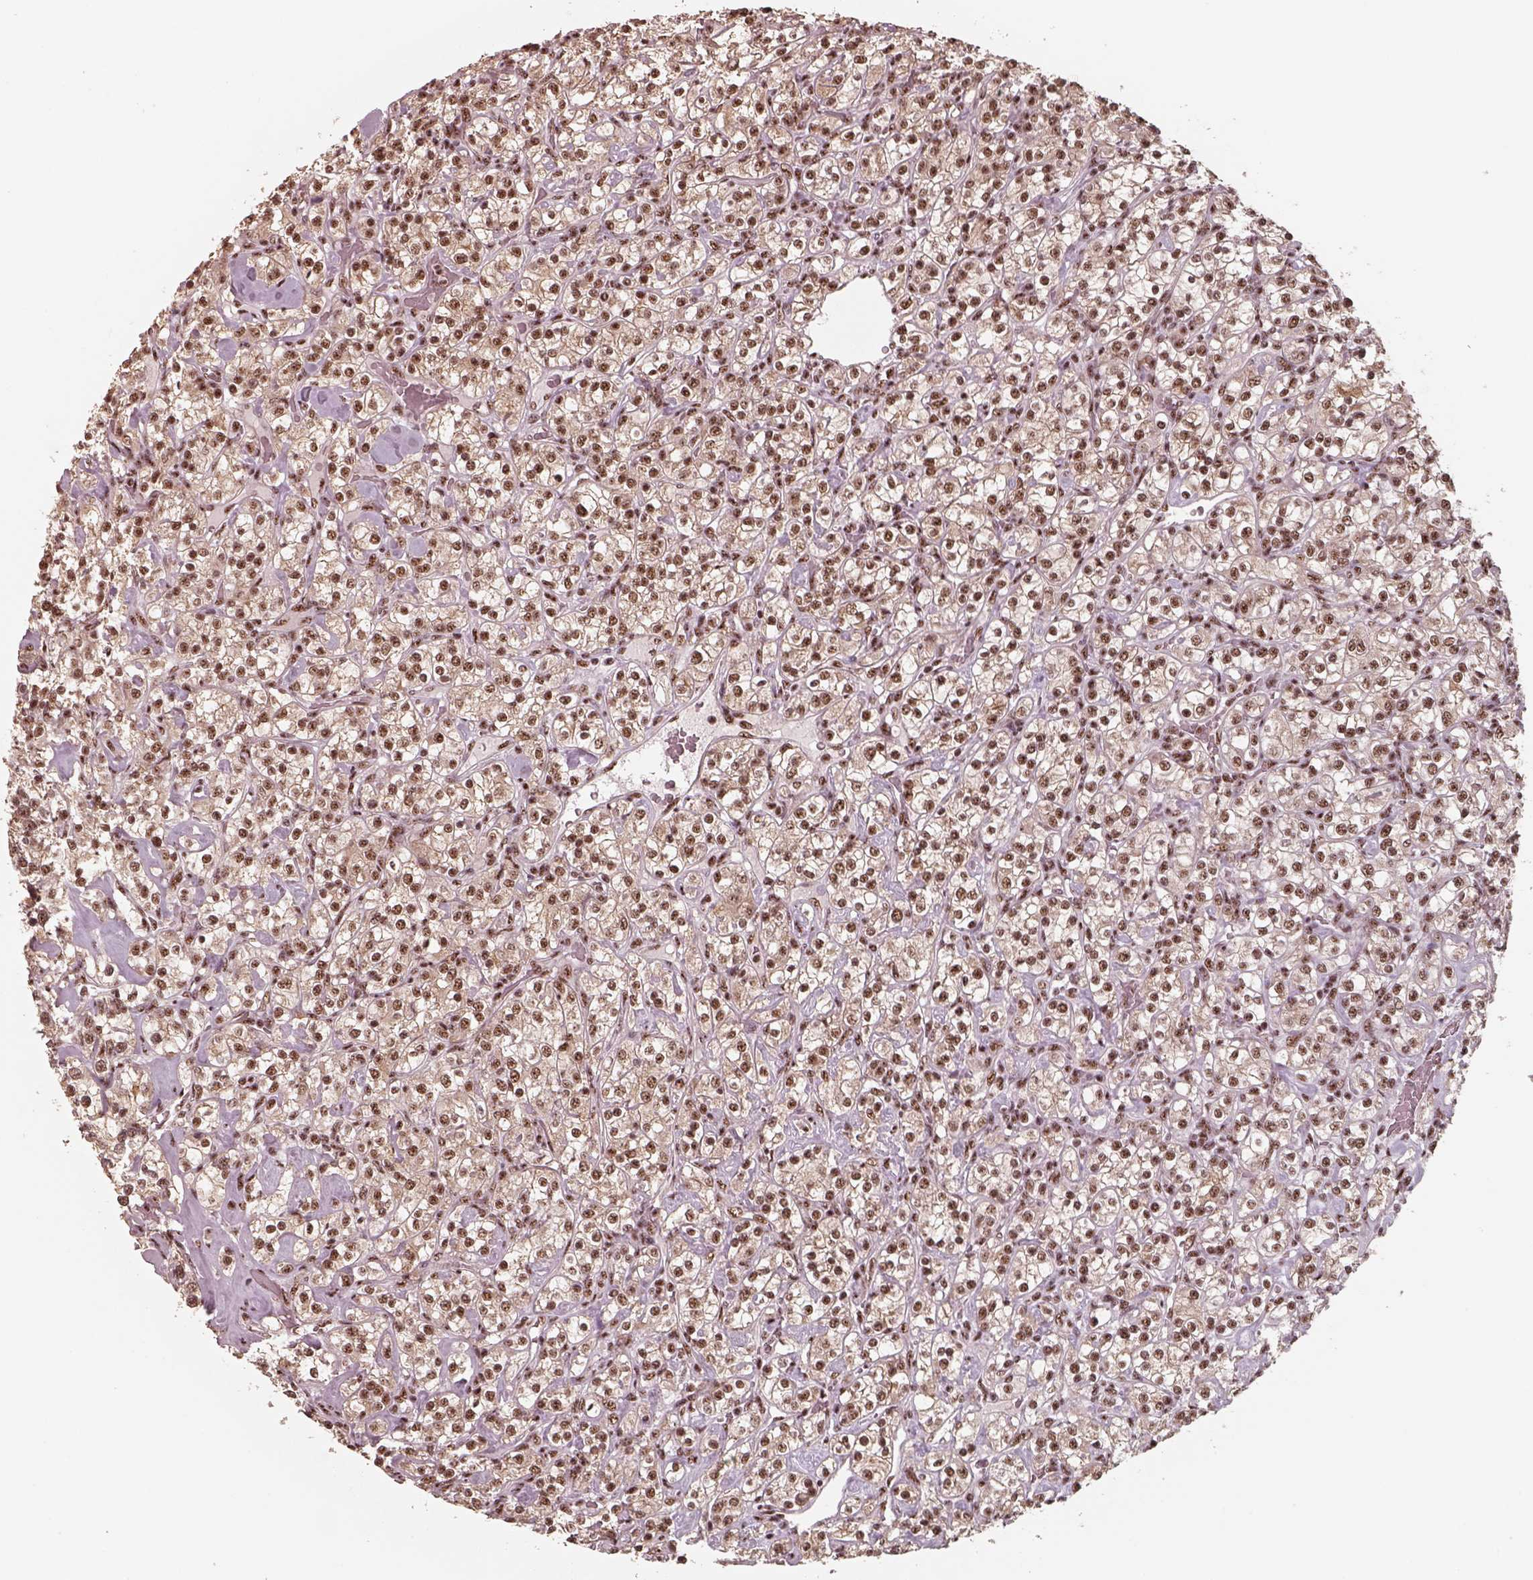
{"staining": {"intensity": "moderate", "quantity": ">75%", "location": "nuclear"}, "tissue": "renal cancer", "cell_type": "Tumor cells", "image_type": "cancer", "snomed": [{"axis": "morphology", "description": "Adenocarcinoma, NOS"}, {"axis": "topography", "description": "Kidney"}], "caption": "Immunohistochemistry histopathology image of renal cancer stained for a protein (brown), which reveals medium levels of moderate nuclear staining in approximately >75% of tumor cells.", "gene": "ATXN7L3", "patient": {"sex": "male", "age": 77}}